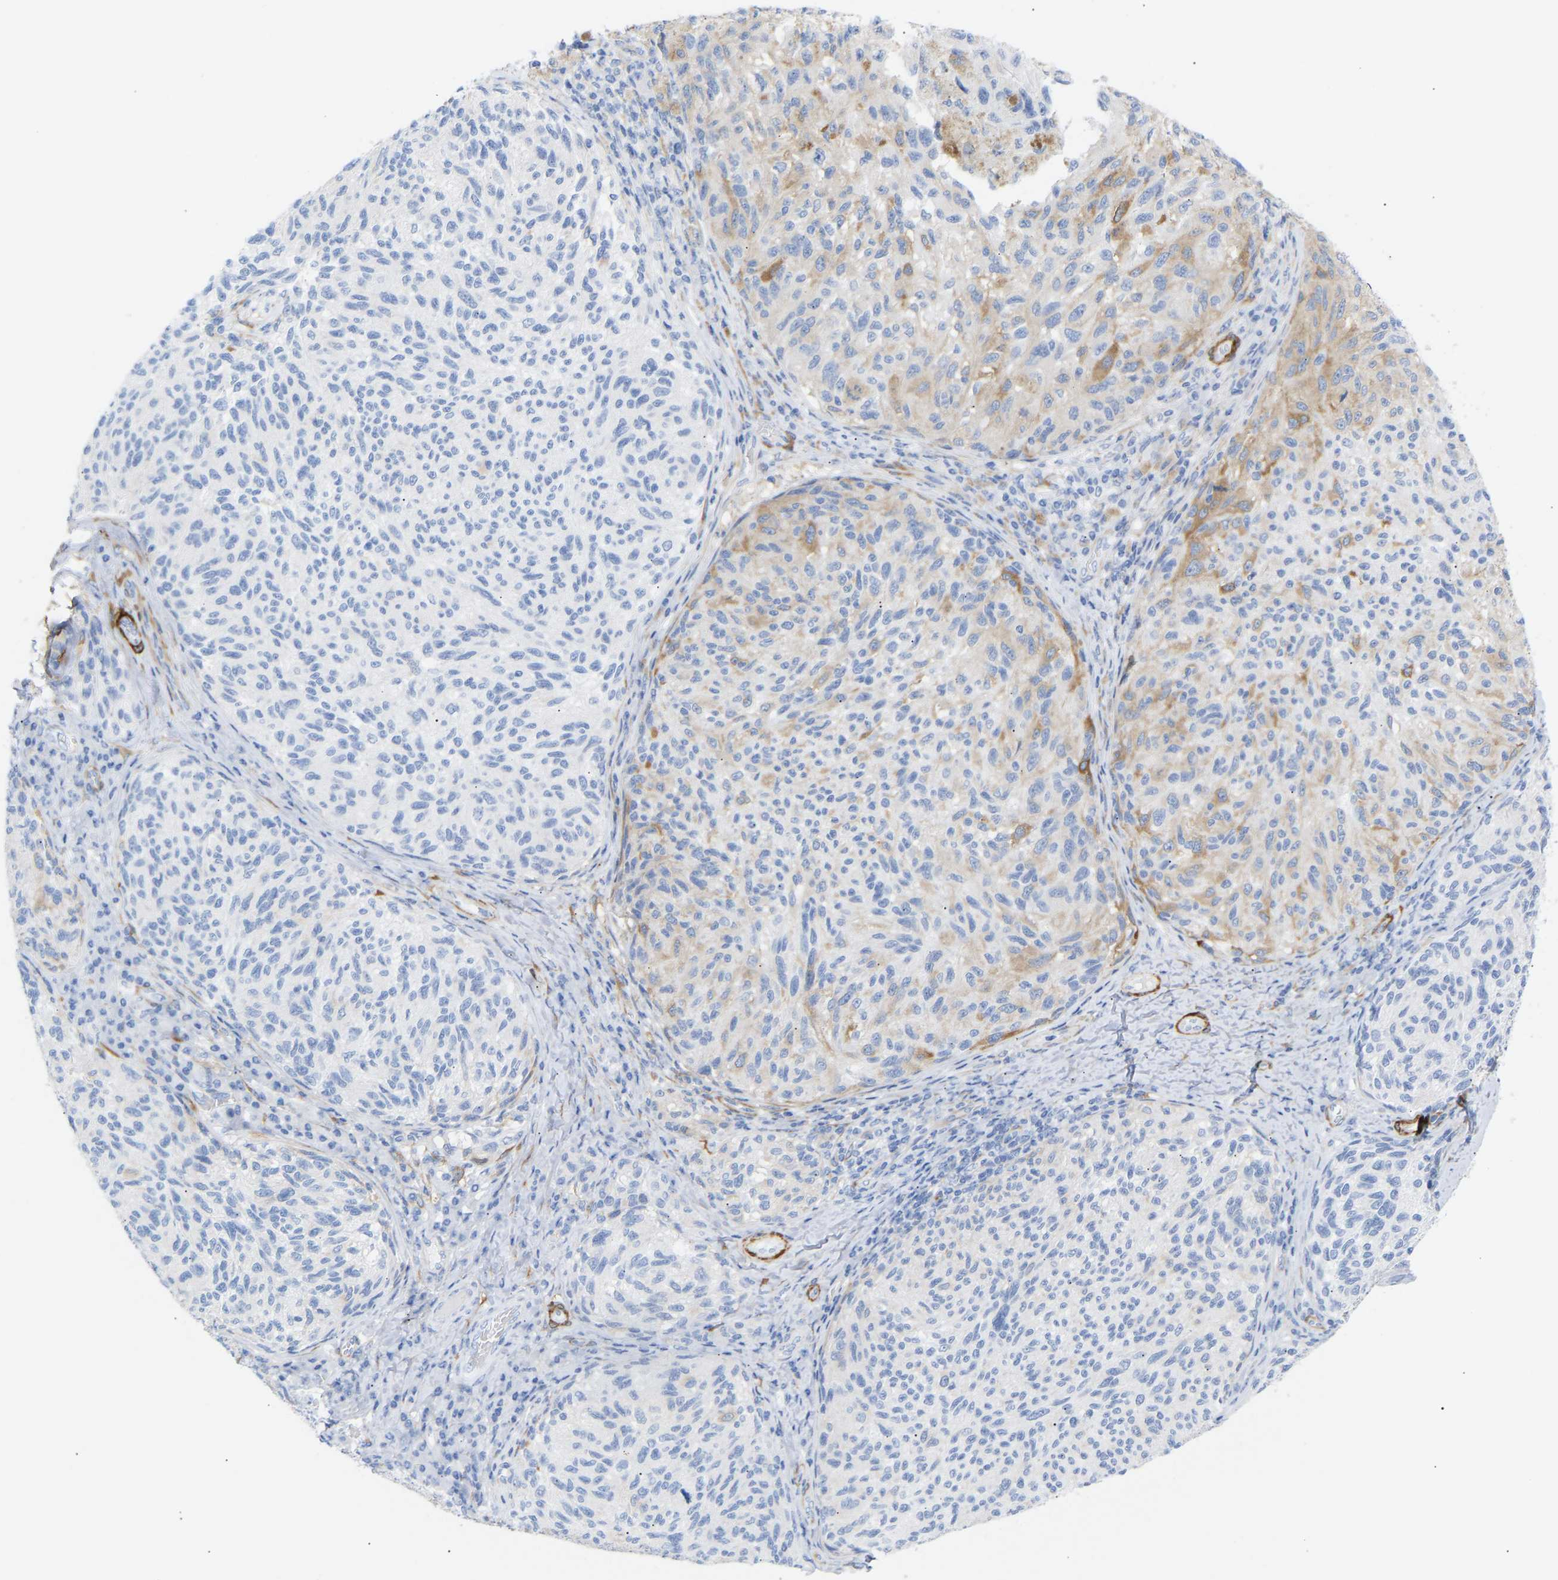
{"staining": {"intensity": "weak", "quantity": "25%-75%", "location": "cytoplasmic/membranous"}, "tissue": "melanoma", "cell_type": "Tumor cells", "image_type": "cancer", "snomed": [{"axis": "morphology", "description": "Malignant melanoma, NOS"}, {"axis": "topography", "description": "Skin"}], "caption": "Brown immunohistochemical staining in malignant melanoma demonstrates weak cytoplasmic/membranous staining in approximately 25%-75% of tumor cells.", "gene": "AMPH", "patient": {"sex": "female", "age": 73}}